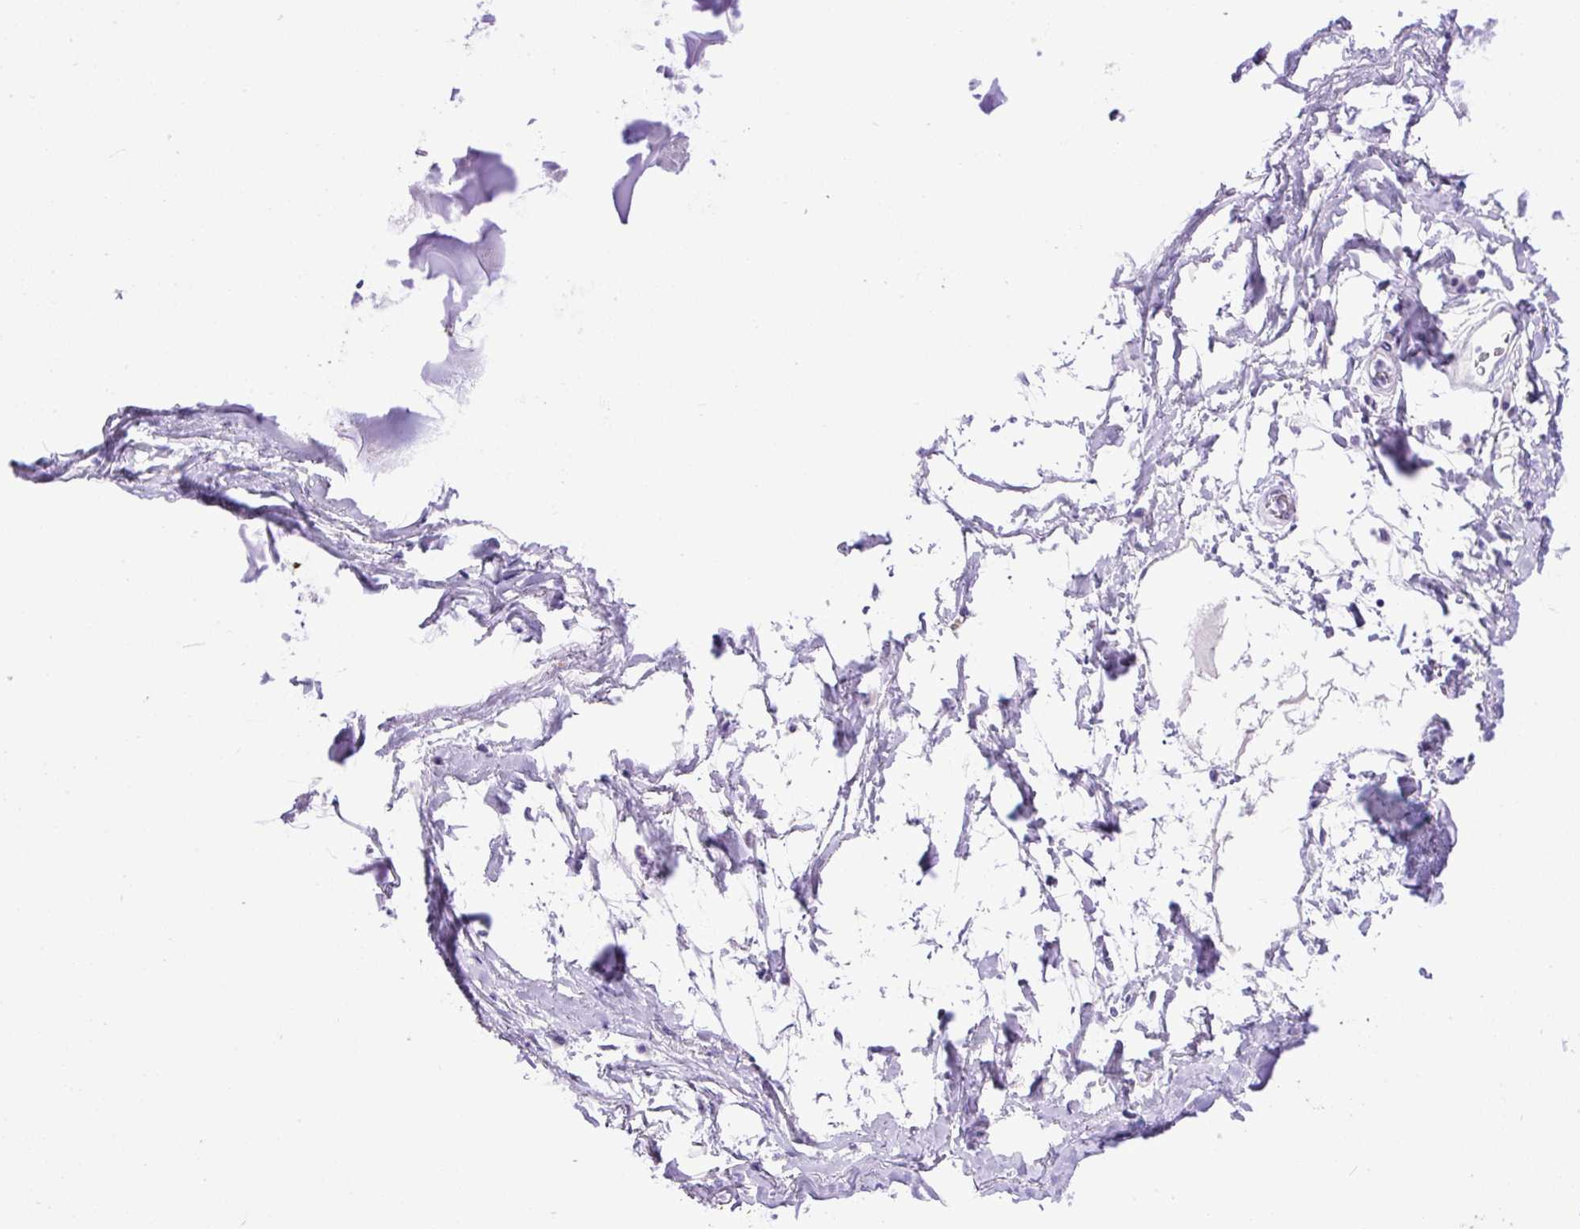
{"staining": {"intensity": "negative", "quantity": "none", "location": "none"}, "tissue": "adipose tissue", "cell_type": "Adipocytes", "image_type": "normal", "snomed": [{"axis": "morphology", "description": "Normal tissue, NOS"}, {"axis": "morphology", "description": "Degeneration, NOS"}, {"axis": "topography", "description": "Cartilage tissue"}, {"axis": "topography", "description": "Lung"}], "caption": "The histopathology image exhibits no significant positivity in adipocytes of adipose tissue.", "gene": "ZNF256", "patient": {"sex": "female", "age": 61}}